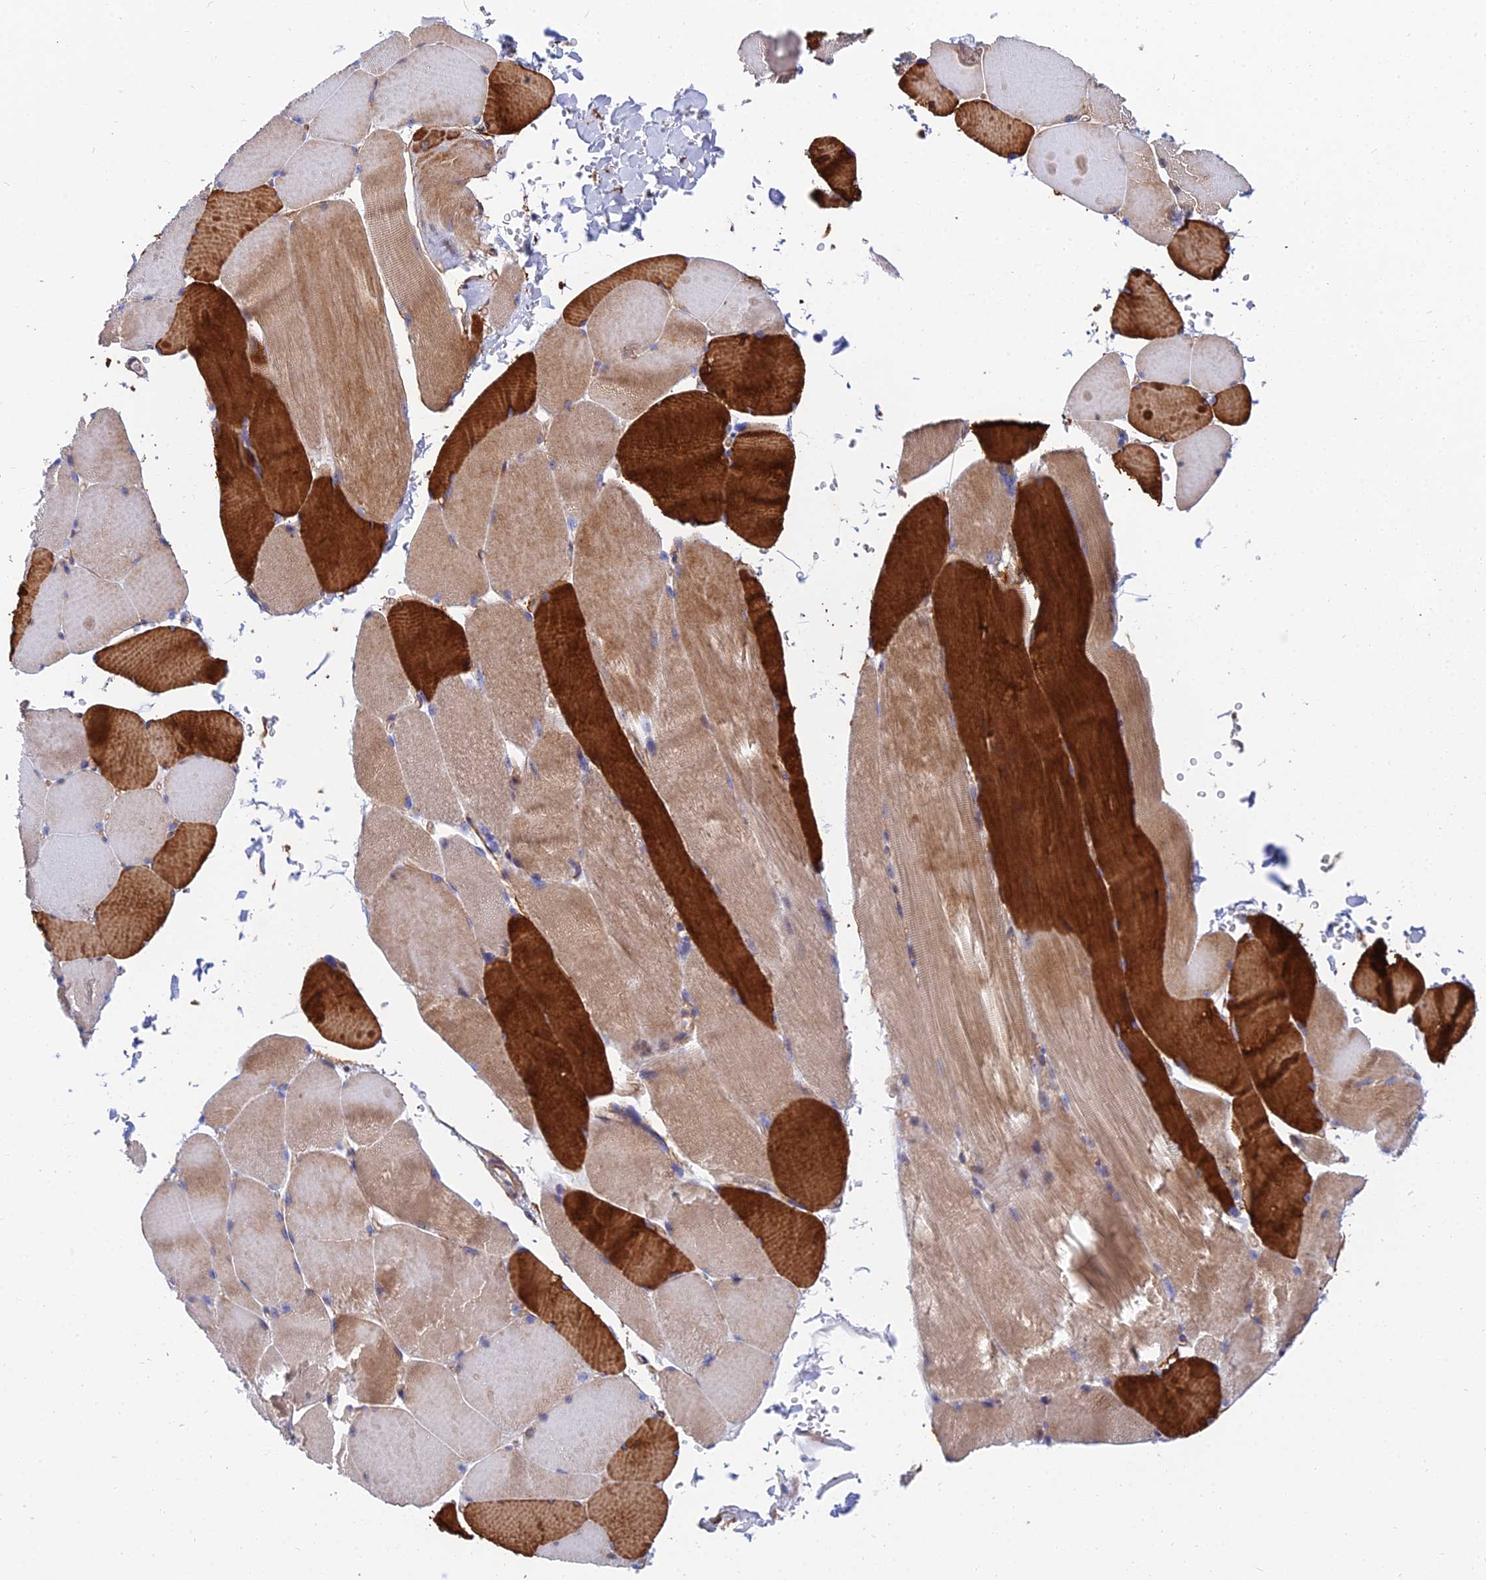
{"staining": {"intensity": "strong", "quantity": "25%-75%", "location": "cytoplasmic/membranous"}, "tissue": "skeletal muscle", "cell_type": "Myocytes", "image_type": "normal", "snomed": [{"axis": "morphology", "description": "Normal tissue, NOS"}, {"axis": "topography", "description": "Skin"}, {"axis": "topography", "description": "Skeletal muscle"}], "caption": "Skeletal muscle stained with DAB immunohistochemistry (IHC) demonstrates high levels of strong cytoplasmic/membranous positivity in approximately 25%-75% of myocytes.", "gene": "TRIM43B", "patient": {"sex": "male", "age": 83}}